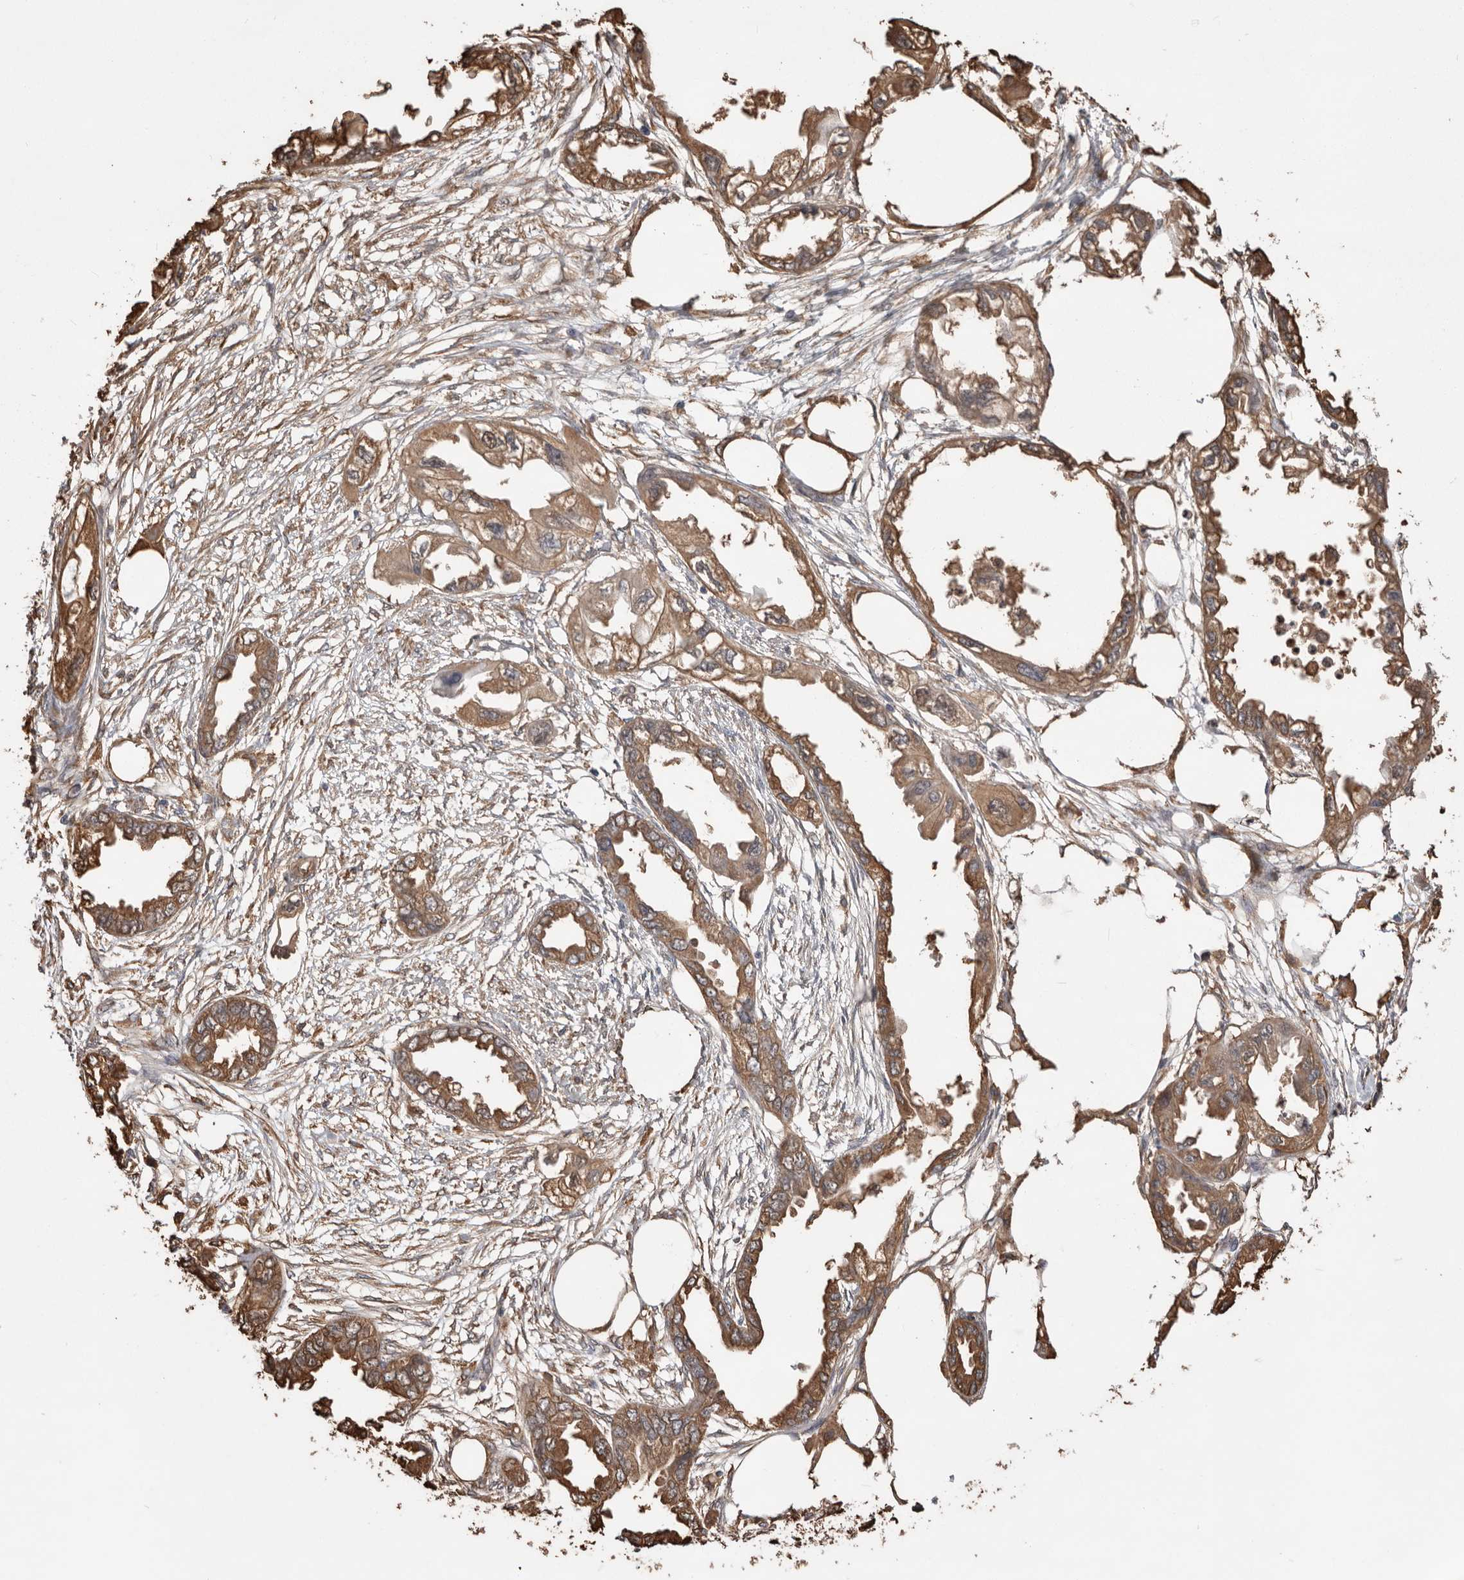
{"staining": {"intensity": "moderate", "quantity": ">75%", "location": "cytoplasmic/membranous"}, "tissue": "endometrial cancer", "cell_type": "Tumor cells", "image_type": "cancer", "snomed": [{"axis": "morphology", "description": "Adenocarcinoma, NOS"}, {"axis": "morphology", "description": "Adenocarcinoma, metastatic, NOS"}, {"axis": "topography", "description": "Adipose tissue"}, {"axis": "topography", "description": "Endometrium"}], "caption": "Approximately >75% of tumor cells in endometrial adenocarcinoma exhibit moderate cytoplasmic/membranous protein expression as visualized by brown immunohistochemical staining.", "gene": "PKM", "patient": {"sex": "female", "age": 67}}